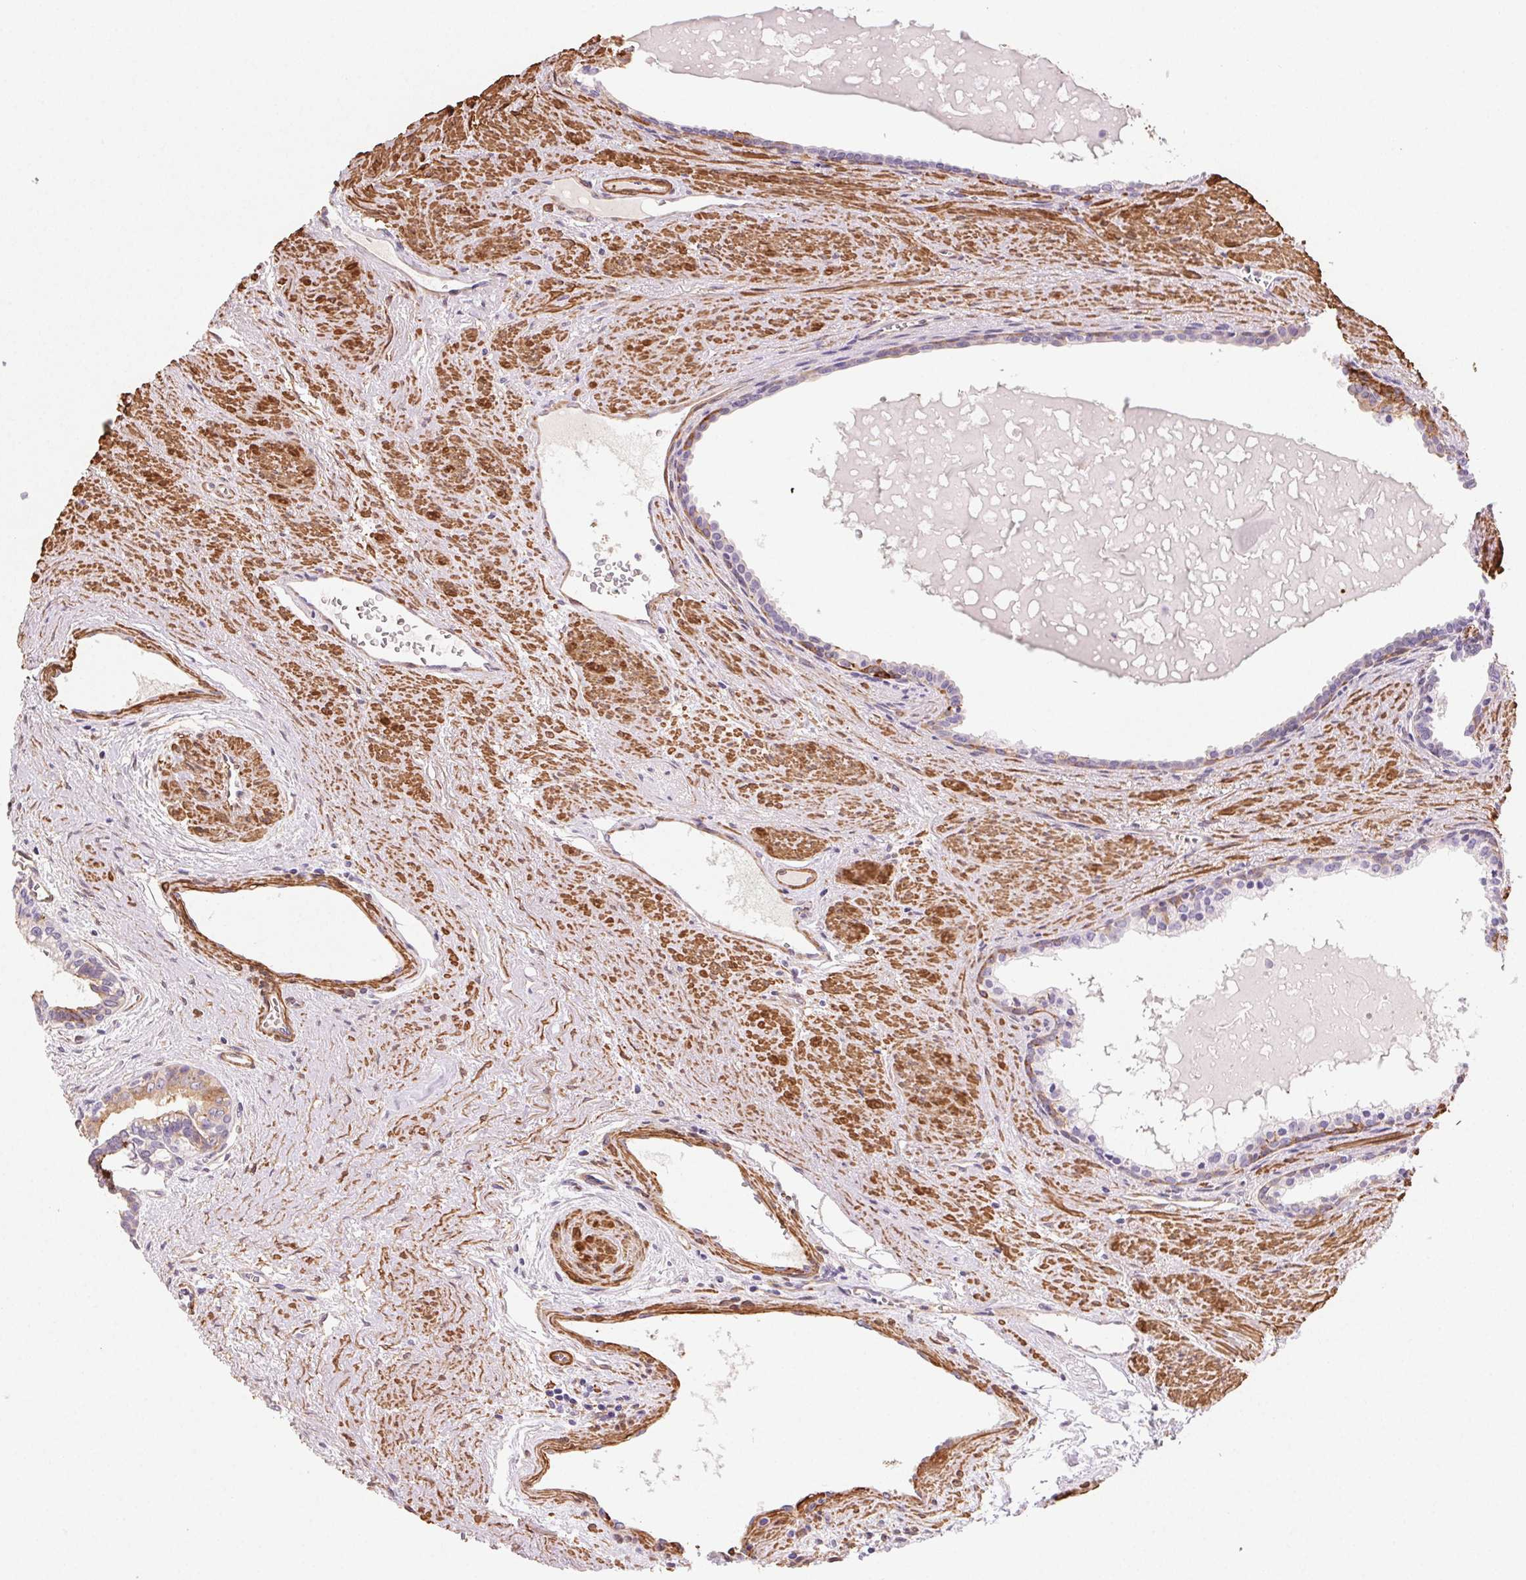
{"staining": {"intensity": "weak", "quantity": "<25%", "location": "cytoplasmic/membranous"}, "tissue": "prostate cancer", "cell_type": "Tumor cells", "image_type": "cancer", "snomed": [{"axis": "morphology", "description": "Adenocarcinoma, High grade"}, {"axis": "topography", "description": "Prostate"}], "caption": "IHC micrograph of neoplastic tissue: prostate cancer stained with DAB (3,3'-diaminobenzidine) demonstrates no significant protein staining in tumor cells.", "gene": "GPX8", "patient": {"sex": "male", "age": 68}}